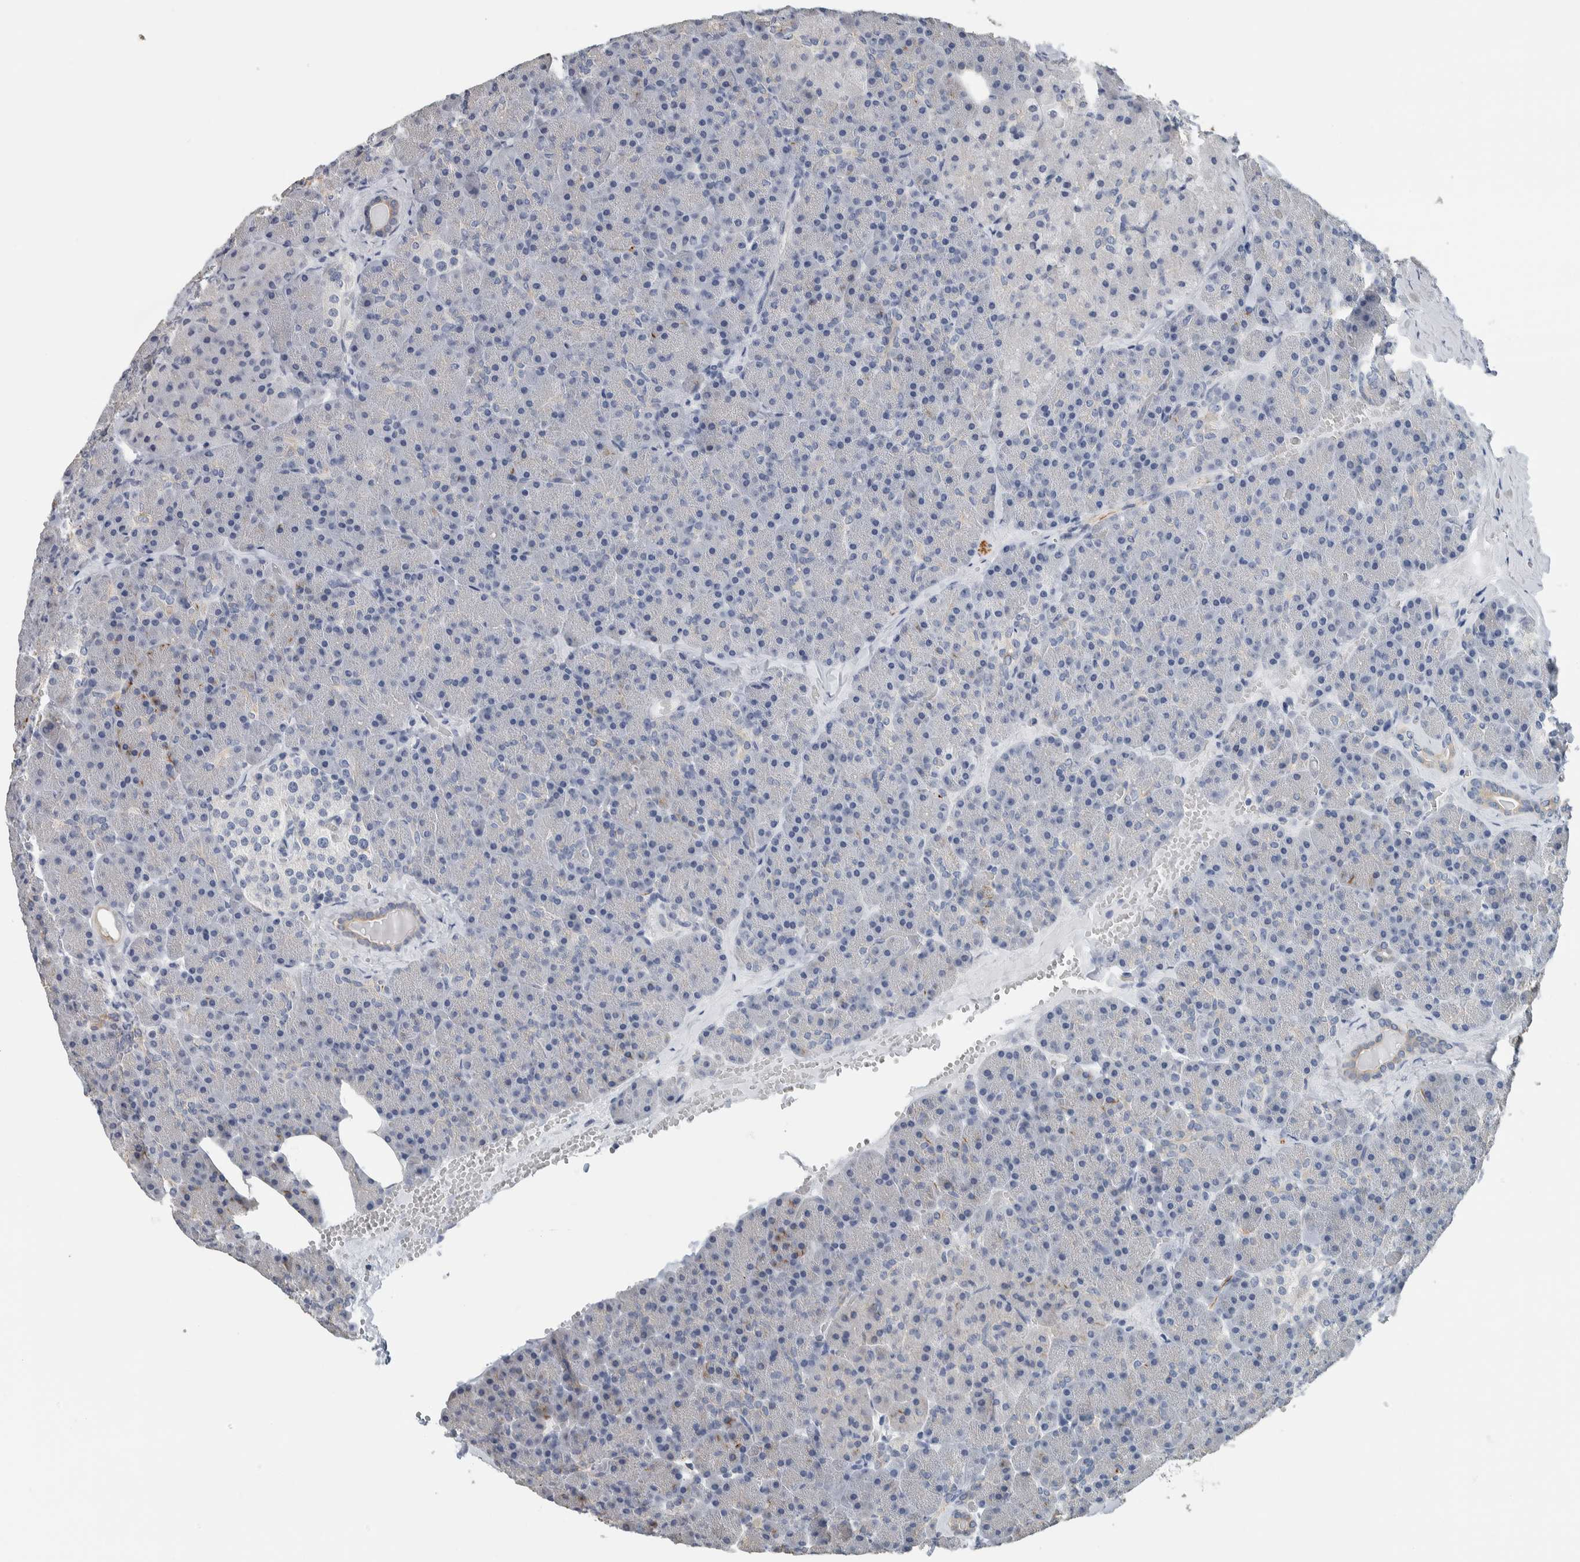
{"staining": {"intensity": "negative", "quantity": "none", "location": "none"}, "tissue": "pancreas", "cell_type": "Exocrine glandular cells", "image_type": "normal", "snomed": [{"axis": "morphology", "description": "Normal tissue, NOS"}, {"axis": "morphology", "description": "Carcinoid, malignant, NOS"}, {"axis": "topography", "description": "Pancreas"}], "caption": "Immunohistochemistry photomicrograph of benign pancreas: pancreas stained with DAB (3,3'-diaminobenzidine) exhibits no significant protein positivity in exocrine glandular cells.", "gene": "NEFM", "patient": {"sex": "female", "age": 35}}